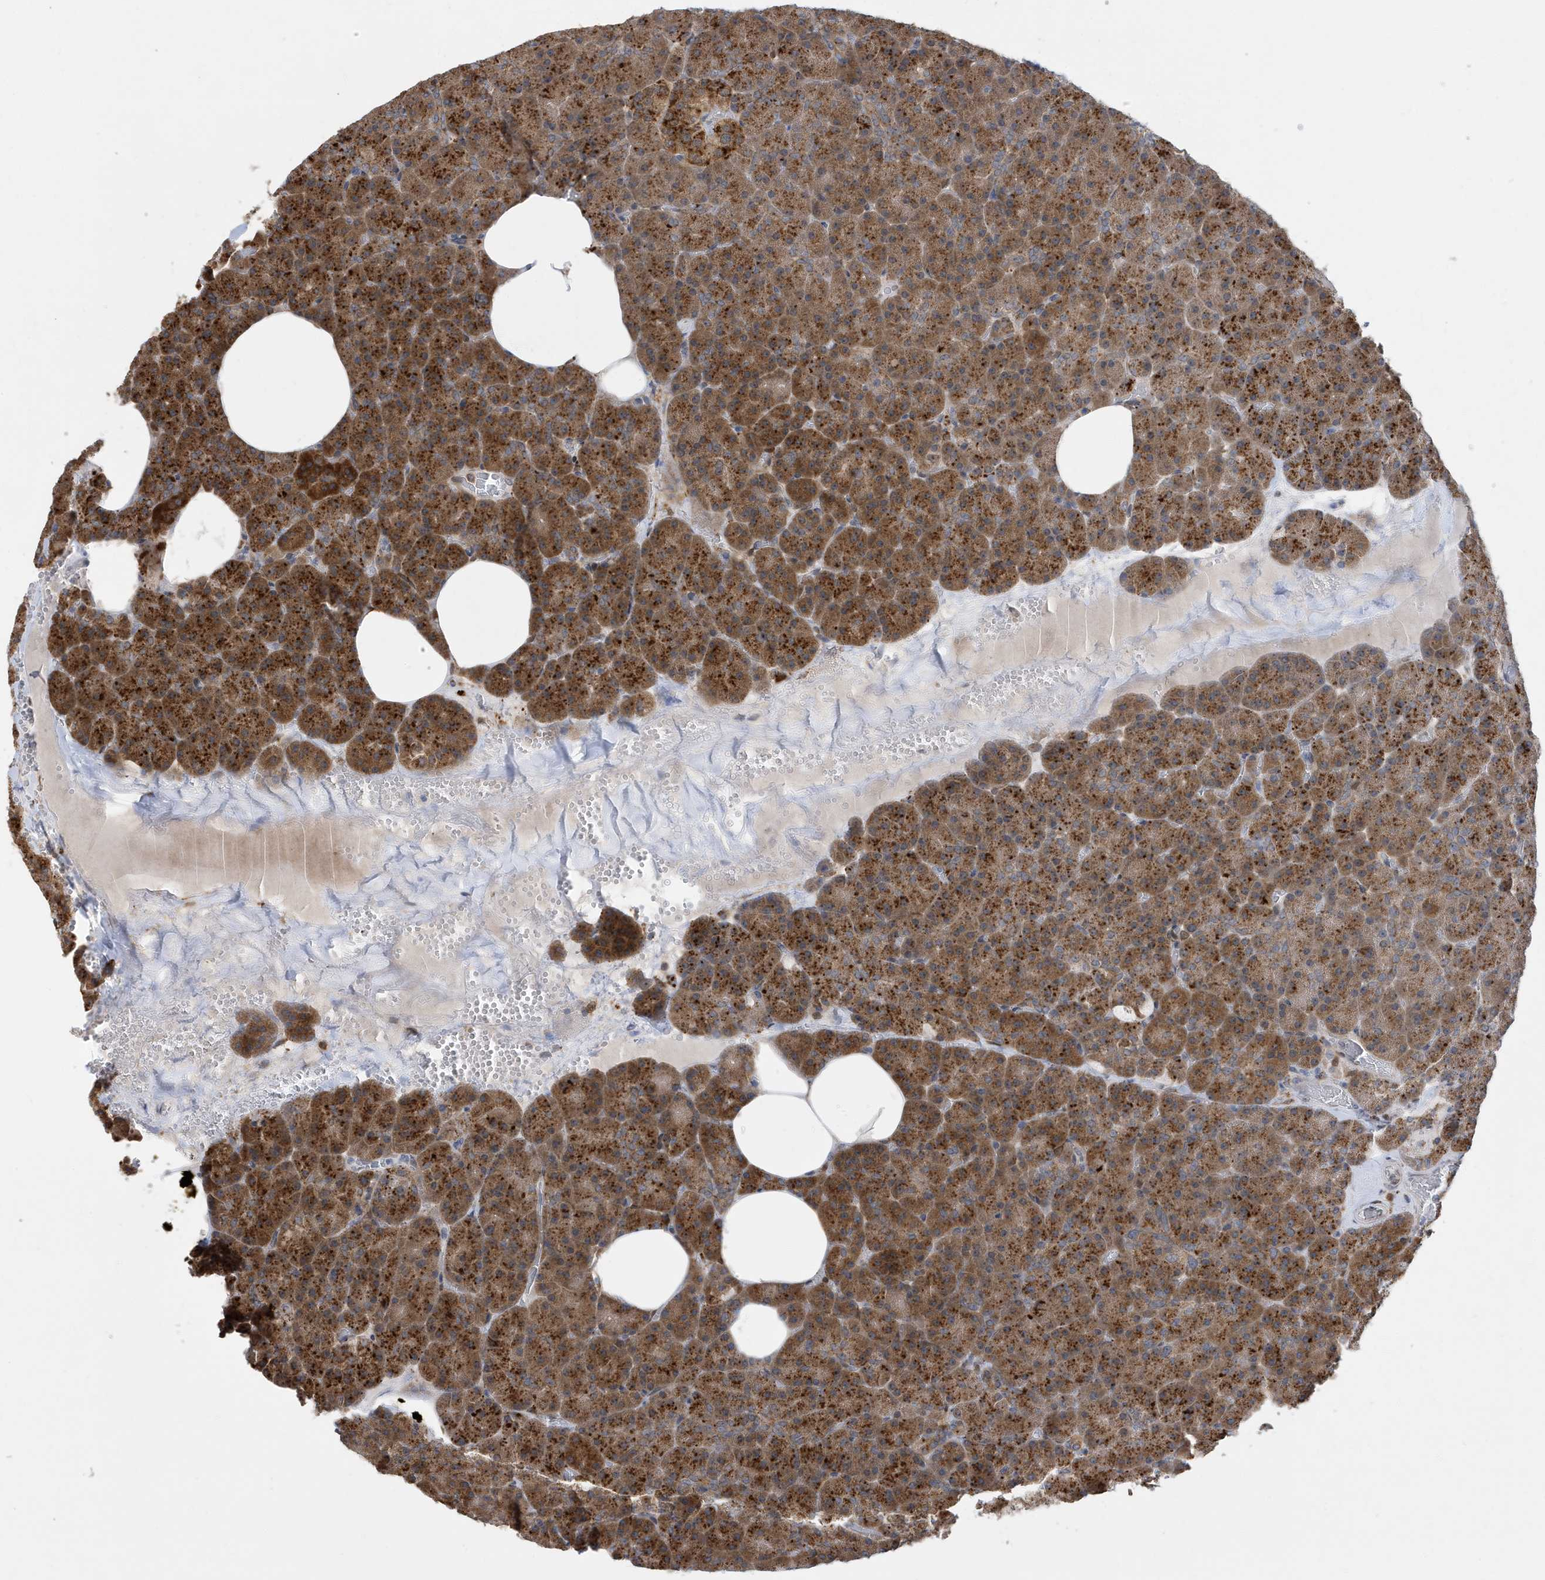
{"staining": {"intensity": "strong", "quantity": ">75%", "location": "cytoplasmic/membranous"}, "tissue": "pancreas", "cell_type": "Exocrine glandular cells", "image_type": "normal", "snomed": [{"axis": "morphology", "description": "Normal tissue, NOS"}, {"axis": "morphology", "description": "Carcinoid, malignant, NOS"}, {"axis": "topography", "description": "Pancreas"}], "caption": "The photomicrograph displays immunohistochemical staining of normal pancreas. There is strong cytoplasmic/membranous positivity is identified in approximately >75% of exocrine glandular cells.", "gene": "ZNF507", "patient": {"sex": "female", "age": 35}}